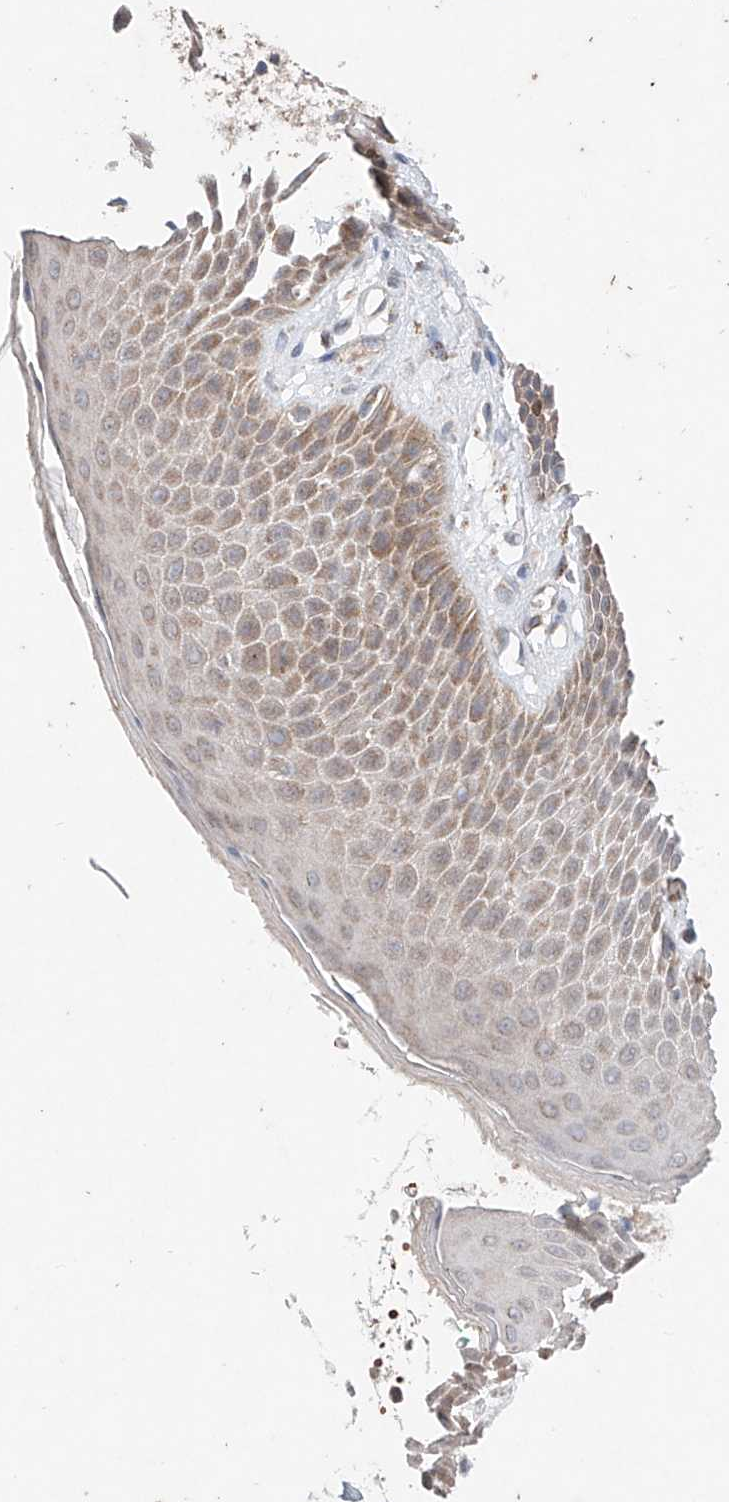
{"staining": {"intensity": "weak", "quantity": "25%-75%", "location": "cytoplasmic/membranous"}, "tissue": "skin", "cell_type": "Epidermal cells", "image_type": "normal", "snomed": [{"axis": "morphology", "description": "Normal tissue, NOS"}, {"axis": "topography", "description": "Anal"}], "caption": "Immunohistochemical staining of normal skin demonstrates low levels of weak cytoplasmic/membranous positivity in approximately 25%-75% of epidermal cells. The staining was performed using DAB, with brown indicating positive protein expression. Nuclei are stained blue with hematoxylin.", "gene": "FASTK", "patient": {"sex": "male", "age": 74}}